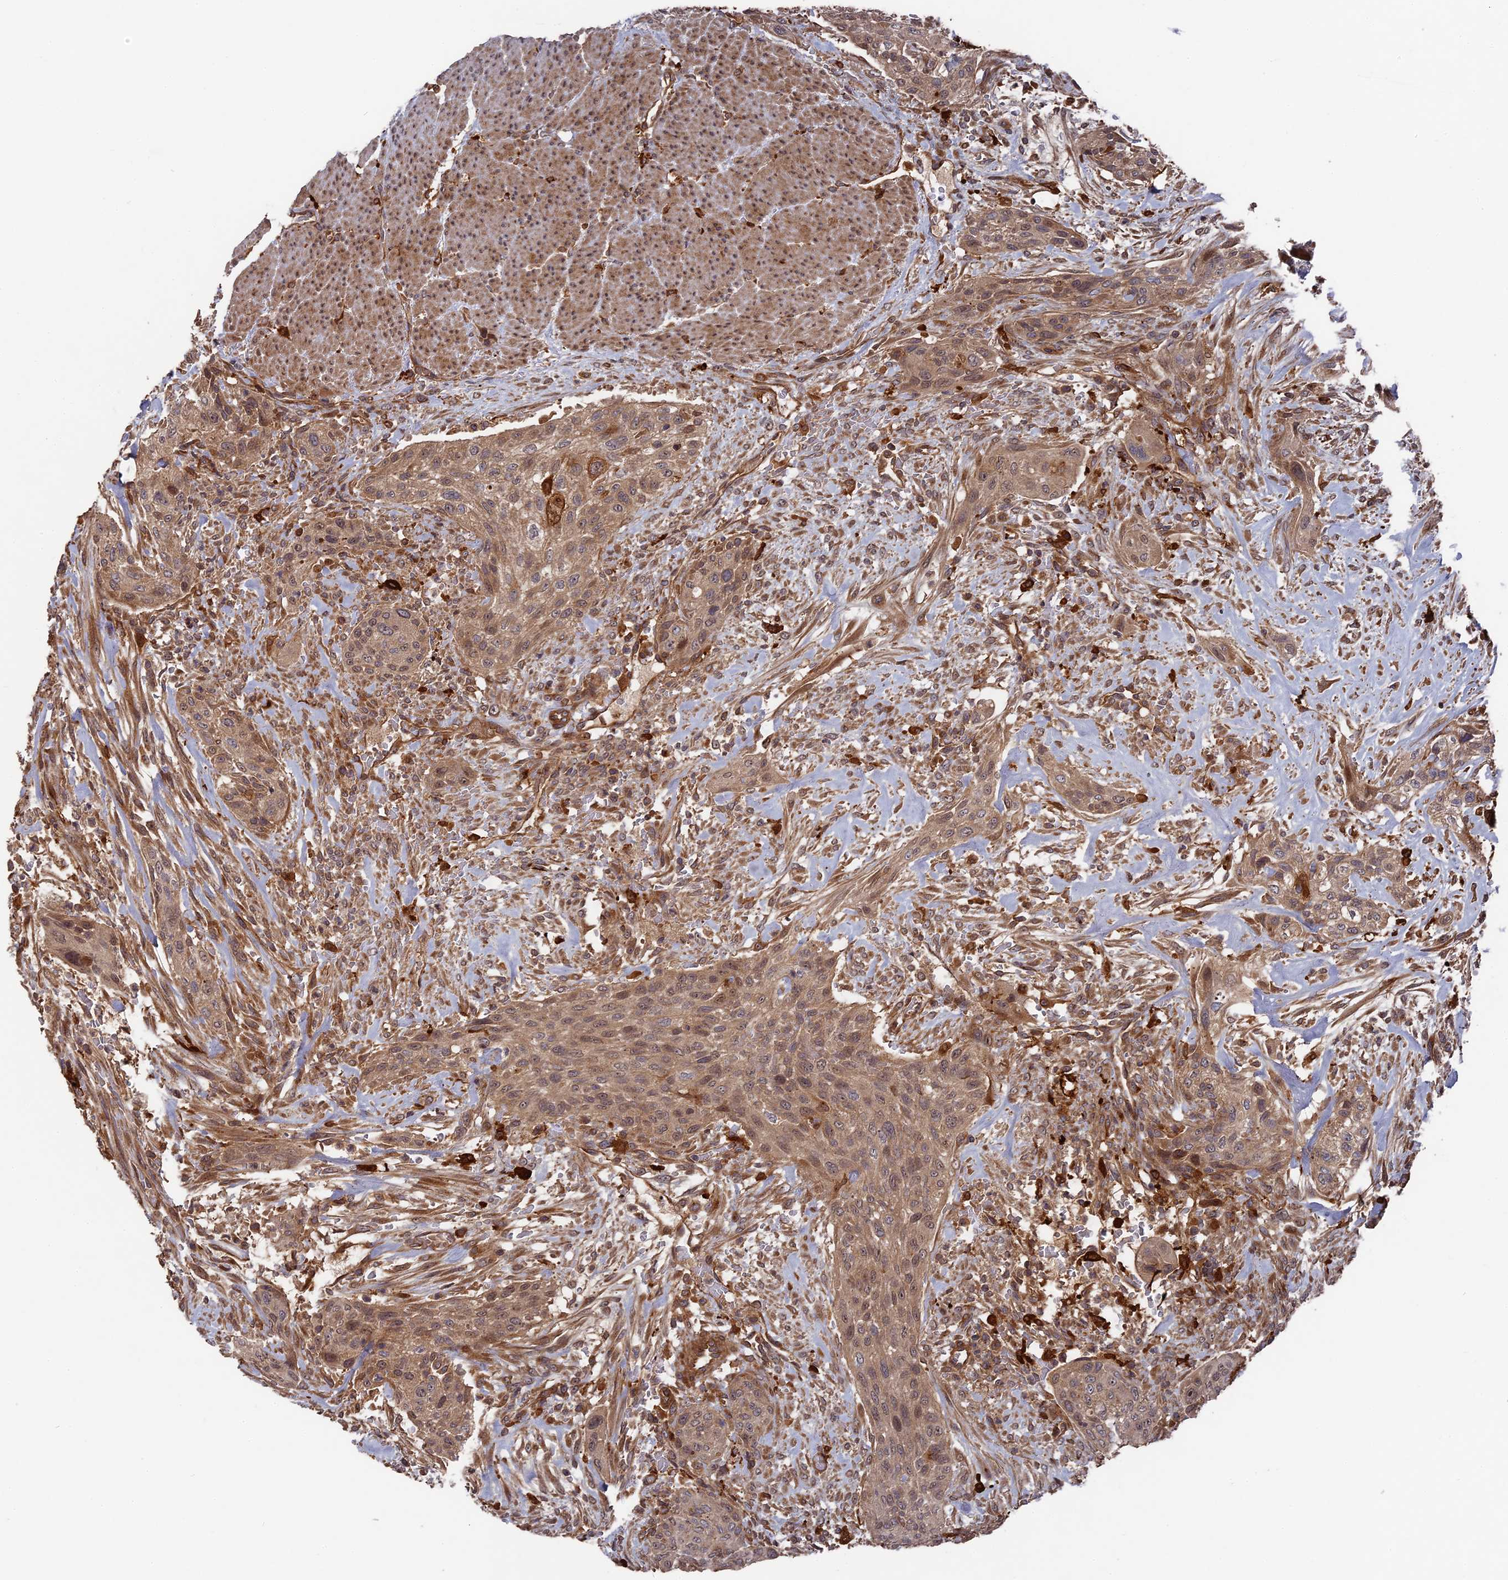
{"staining": {"intensity": "moderate", "quantity": ">75%", "location": "cytoplasmic/membranous"}, "tissue": "urothelial cancer", "cell_type": "Tumor cells", "image_type": "cancer", "snomed": [{"axis": "morphology", "description": "Urothelial carcinoma, High grade"}, {"axis": "topography", "description": "Urinary bladder"}], "caption": "Immunohistochemistry histopathology image of urothelial carcinoma (high-grade) stained for a protein (brown), which reveals medium levels of moderate cytoplasmic/membranous expression in approximately >75% of tumor cells.", "gene": "DEF8", "patient": {"sex": "male", "age": 35}}